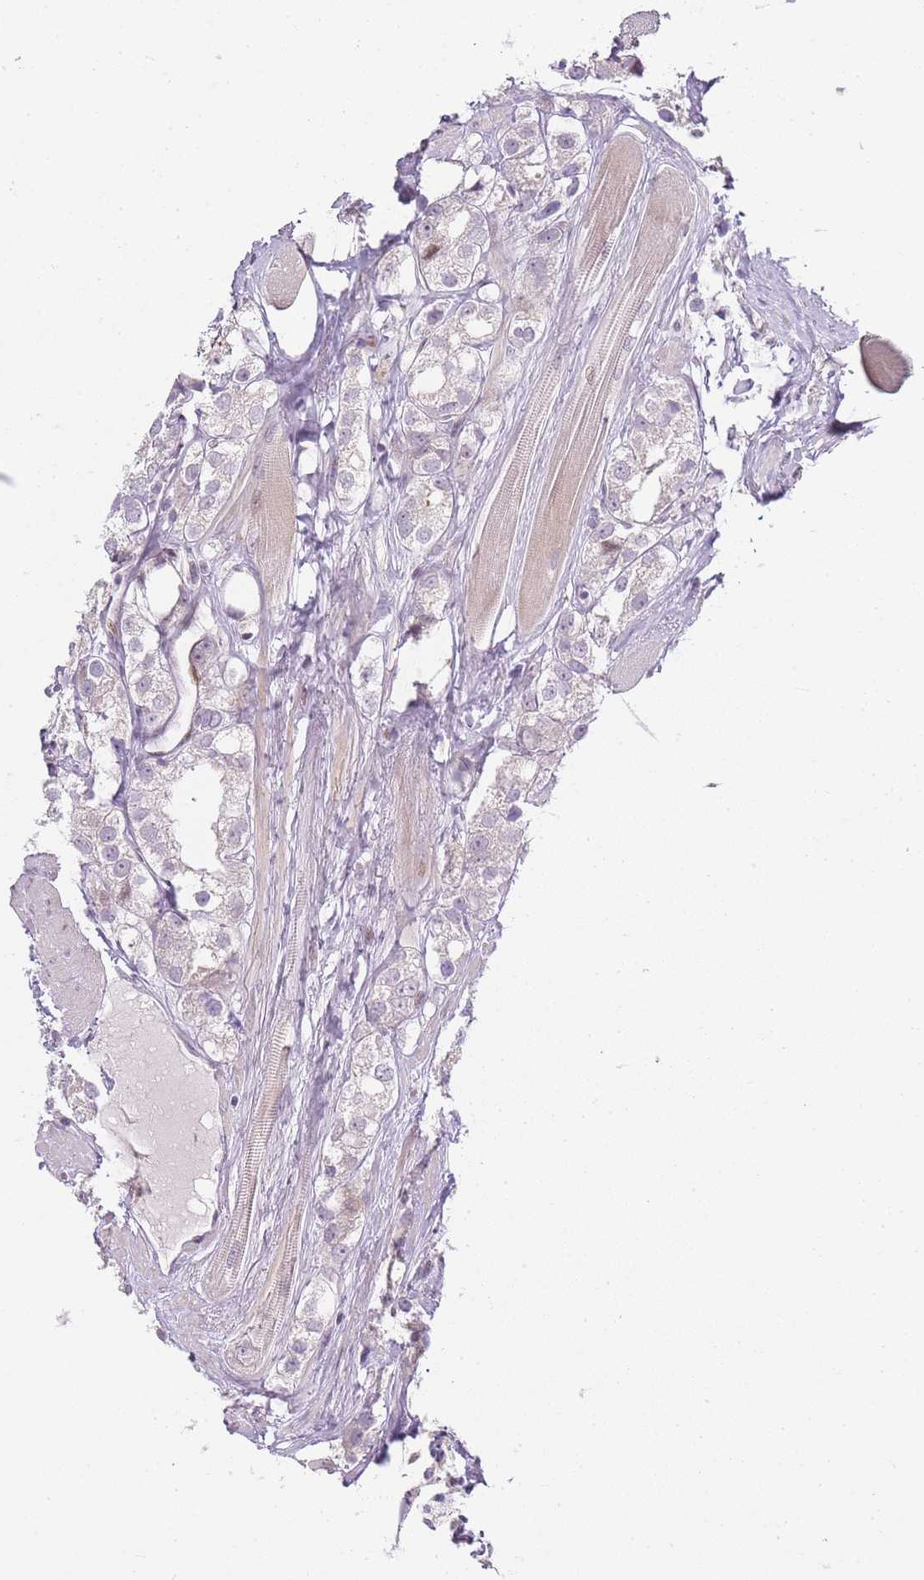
{"staining": {"intensity": "negative", "quantity": "none", "location": "none"}, "tissue": "prostate cancer", "cell_type": "Tumor cells", "image_type": "cancer", "snomed": [{"axis": "morphology", "description": "Adenocarcinoma, NOS"}, {"axis": "topography", "description": "Prostate"}], "caption": "Photomicrograph shows no significant protein staining in tumor cells of prostate cancer (adenocarcinoma).", "gene": "OGG1", "patient": {"sex": "male", "age": 79}}